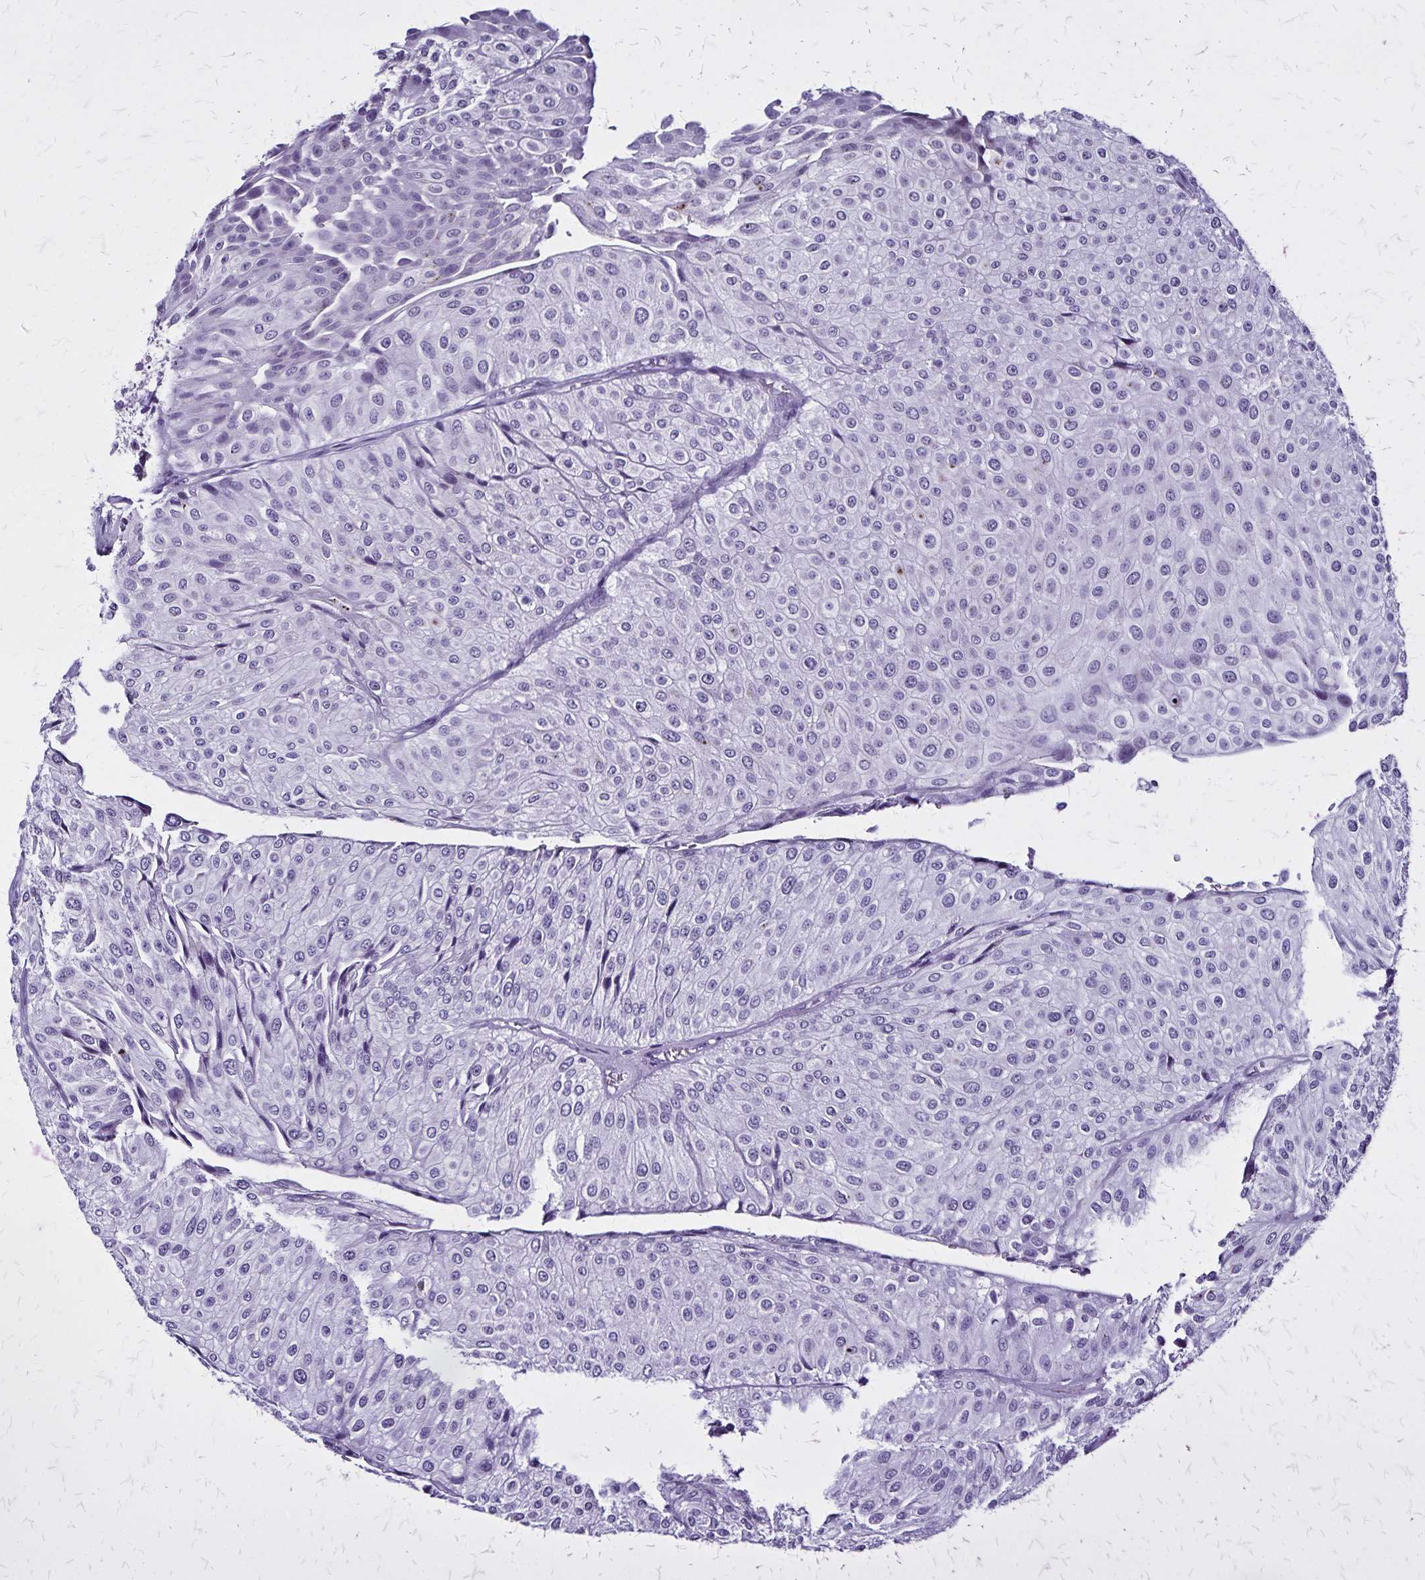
{"staining": {"intensity": "negative", "quantity": "none", "location": "none"}, "tissue": "urothelial cancer", "cell_type": "Tumor cells", "image_type": "cancer", "snomed": [{"axis": "morphology", "description": "Urothelial carcinoma, NOS"}, {"axis": "topography", "description": "Urinary bladder"}], "caption": "Immunohistochemistry (IHC) image of human transitional cell carcinoma stained for a protein (brown), which shows no expression in tumor cells.", "gene": "KRT2", "patient": {"sex": "male", "age": 67}}